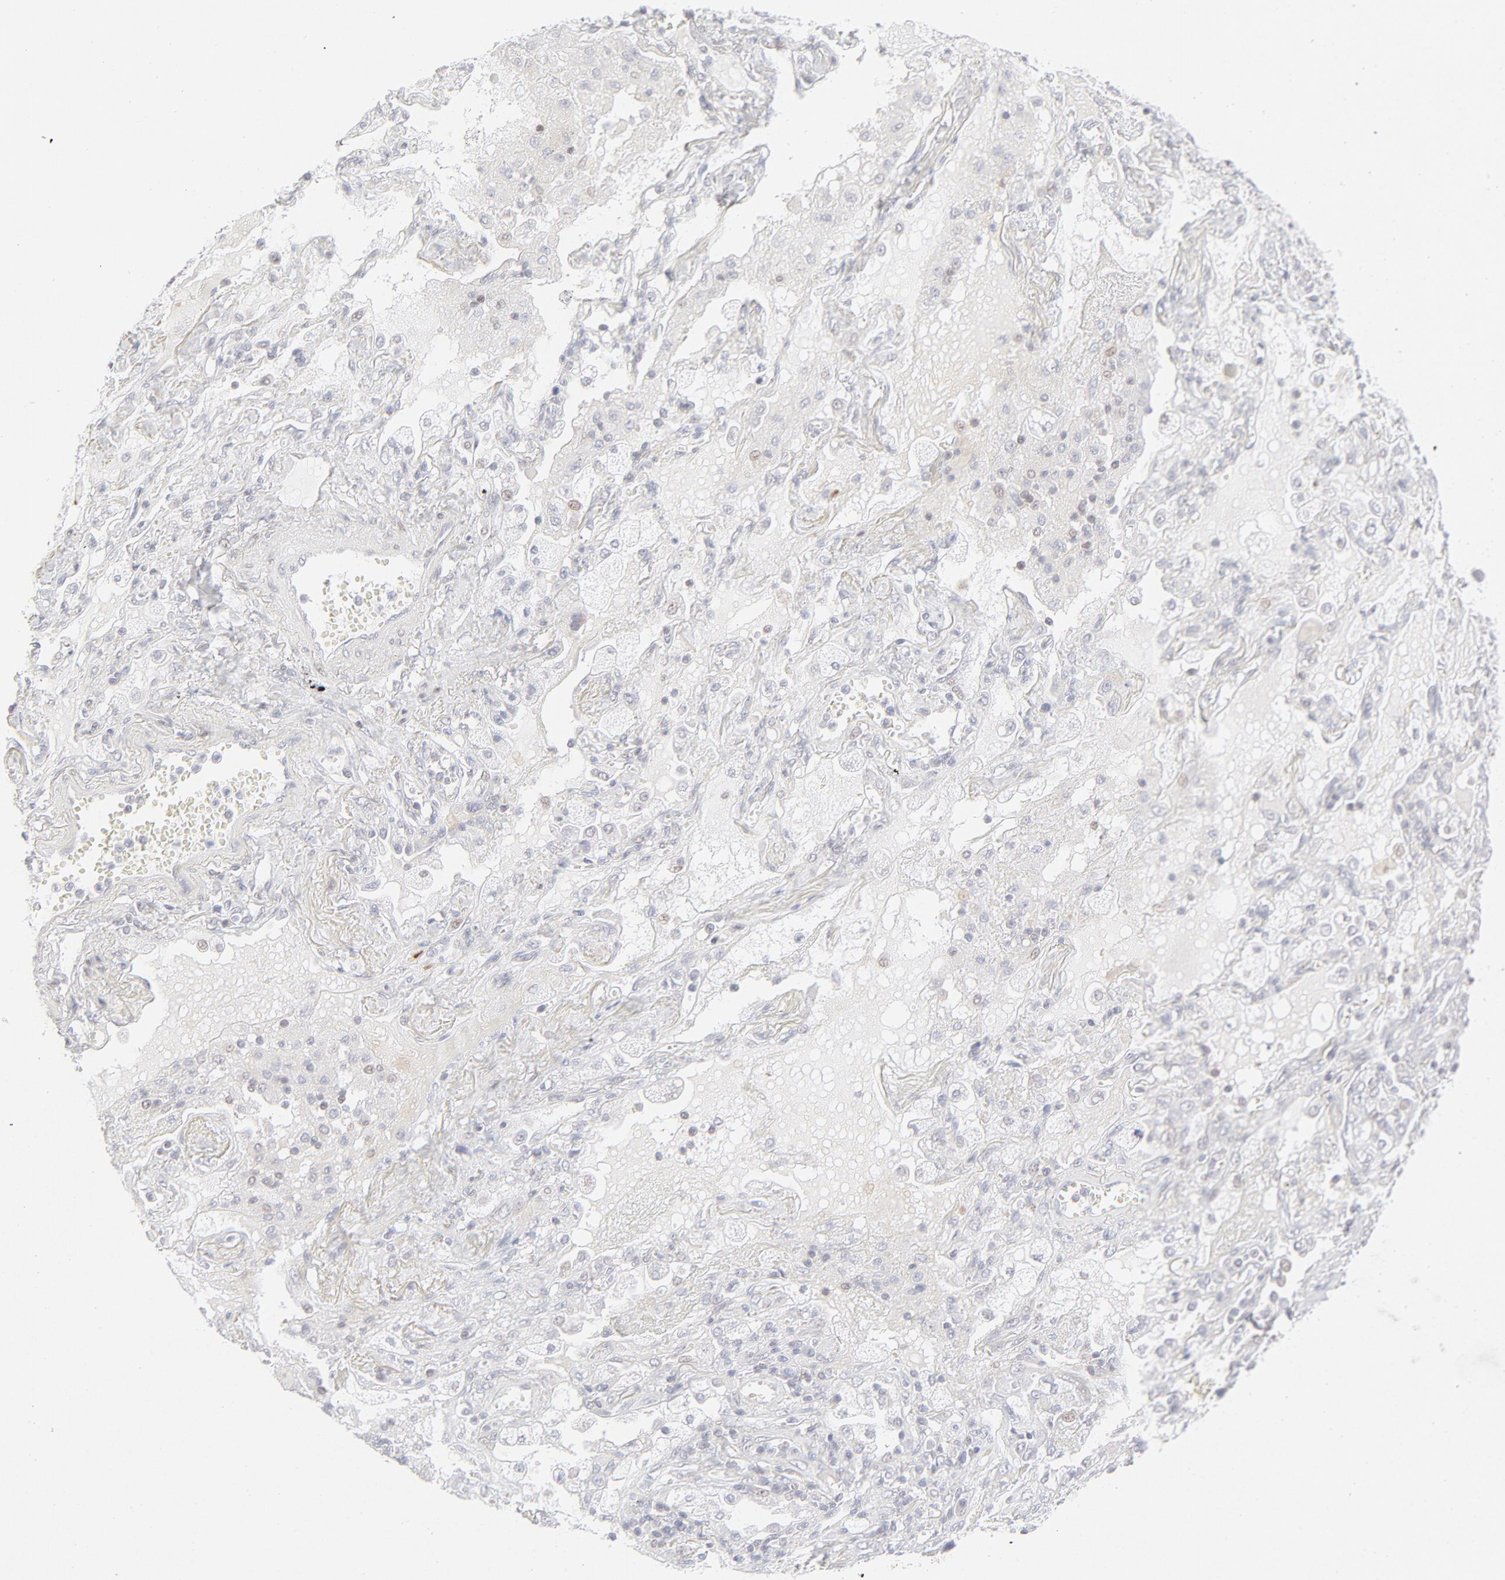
{"staining": {"intensity": "weak", "quantity": "25%-75%", "location": "cytoplasmic/membranous,nuclear"}, "tissue": "lung cancer", "cell_type": "Tumor cells", "image_type": "cancer", "snomed": [{"axis": "morphology", "description": "Squamous cell carcinoma, NOS"}, {"axis": "topography", "description": "Lung"}], "caption": "Immunohistochemistry (DAB (3,3'-diaminobenzidine)) staining of human lung squamous cell carcinoma exhibits weak cytoplasmic/membranous and nuclear protein expression in about 25%-75% of tumor cells. The staining is performed using DAB brown chromogen to label protein expression. The nuclei are counter-stained blue using hematoxylin.", "gene": "PRKCB", "patient": {"sex": "female", "age": 76}}